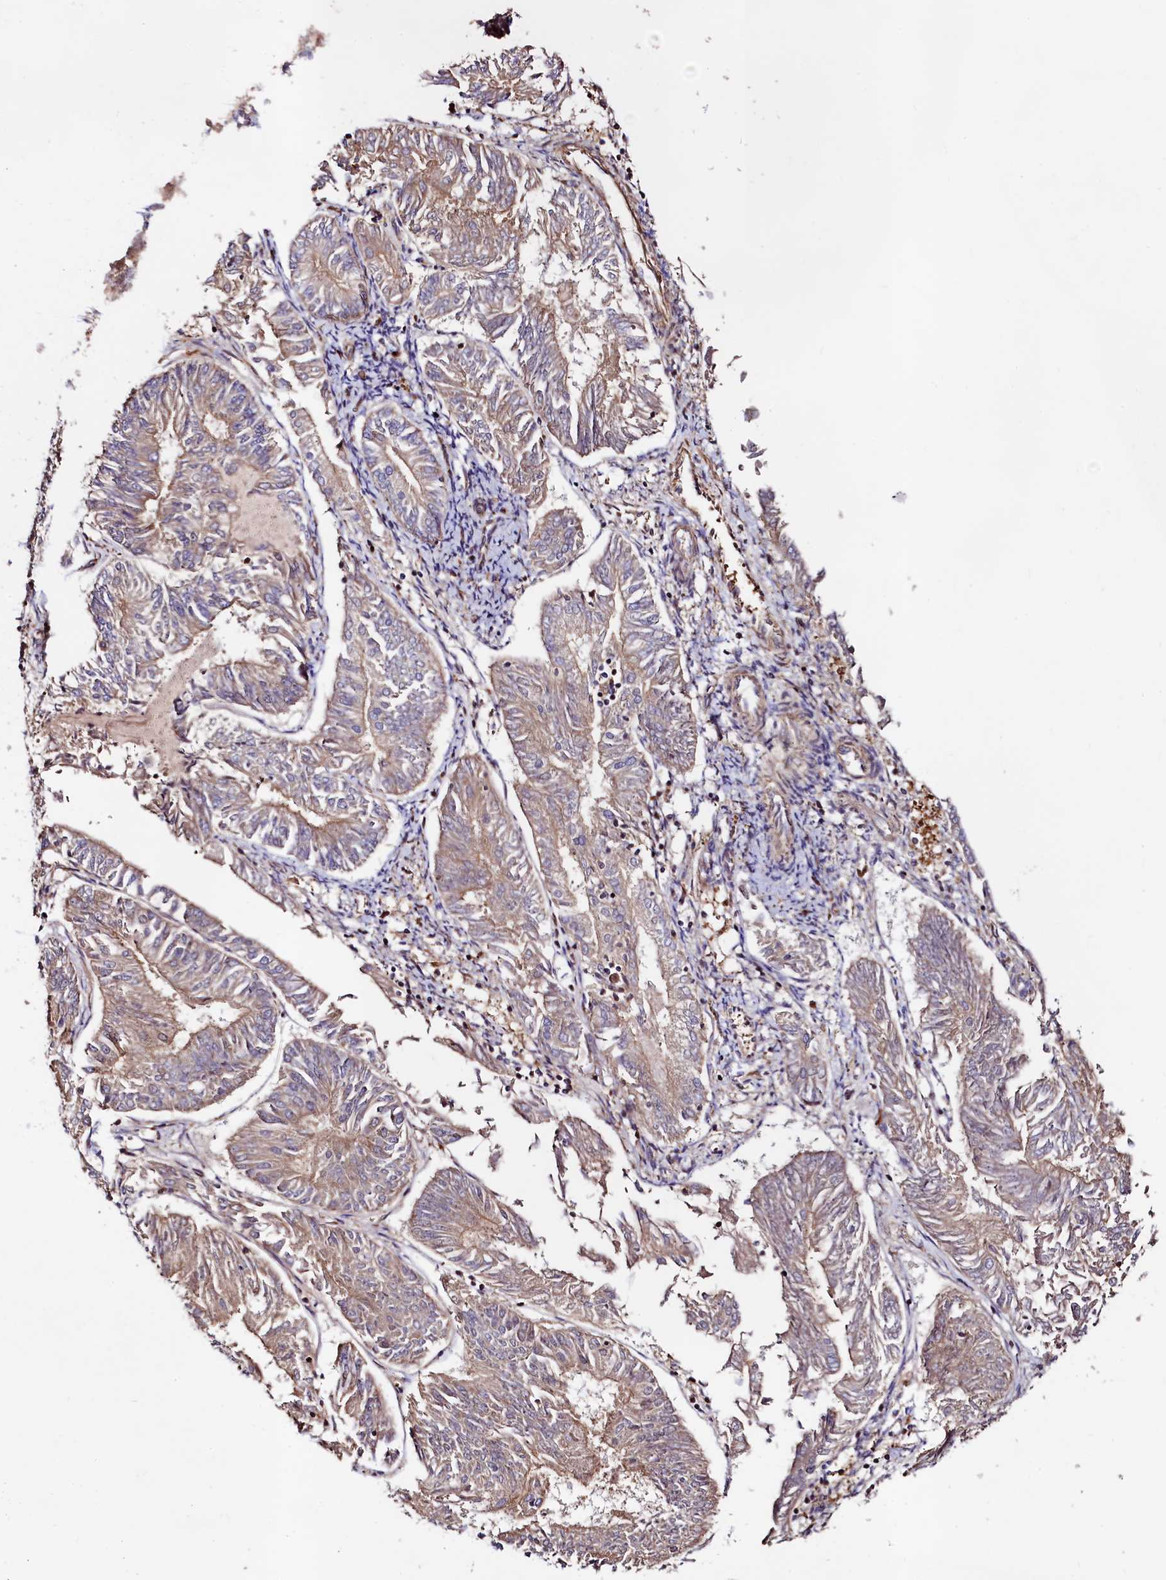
{"staining": {"intensity": "moderate", "quantity": "25%-75%", "location": "cytoplasmic/membranous"}, "tissue": "endometrial cancer", "cell_type": "Tumor cells", "image_type": "cancer", "snomed": [{"axis": "morphology", "description": "Adenocarcinoma, NOS"}, {"axis": "topography", "description": "Endometrium"}], "caption": "Immunohistochemistry (IHC) of adenocarcinoma (endometrial) displays medium levels of moderate cytoplasmic/membranous expression in approximately 25%-75% of tumor cells.", "gene": "KLHDC4", "patient": {"sex": "female", "age": 58}}